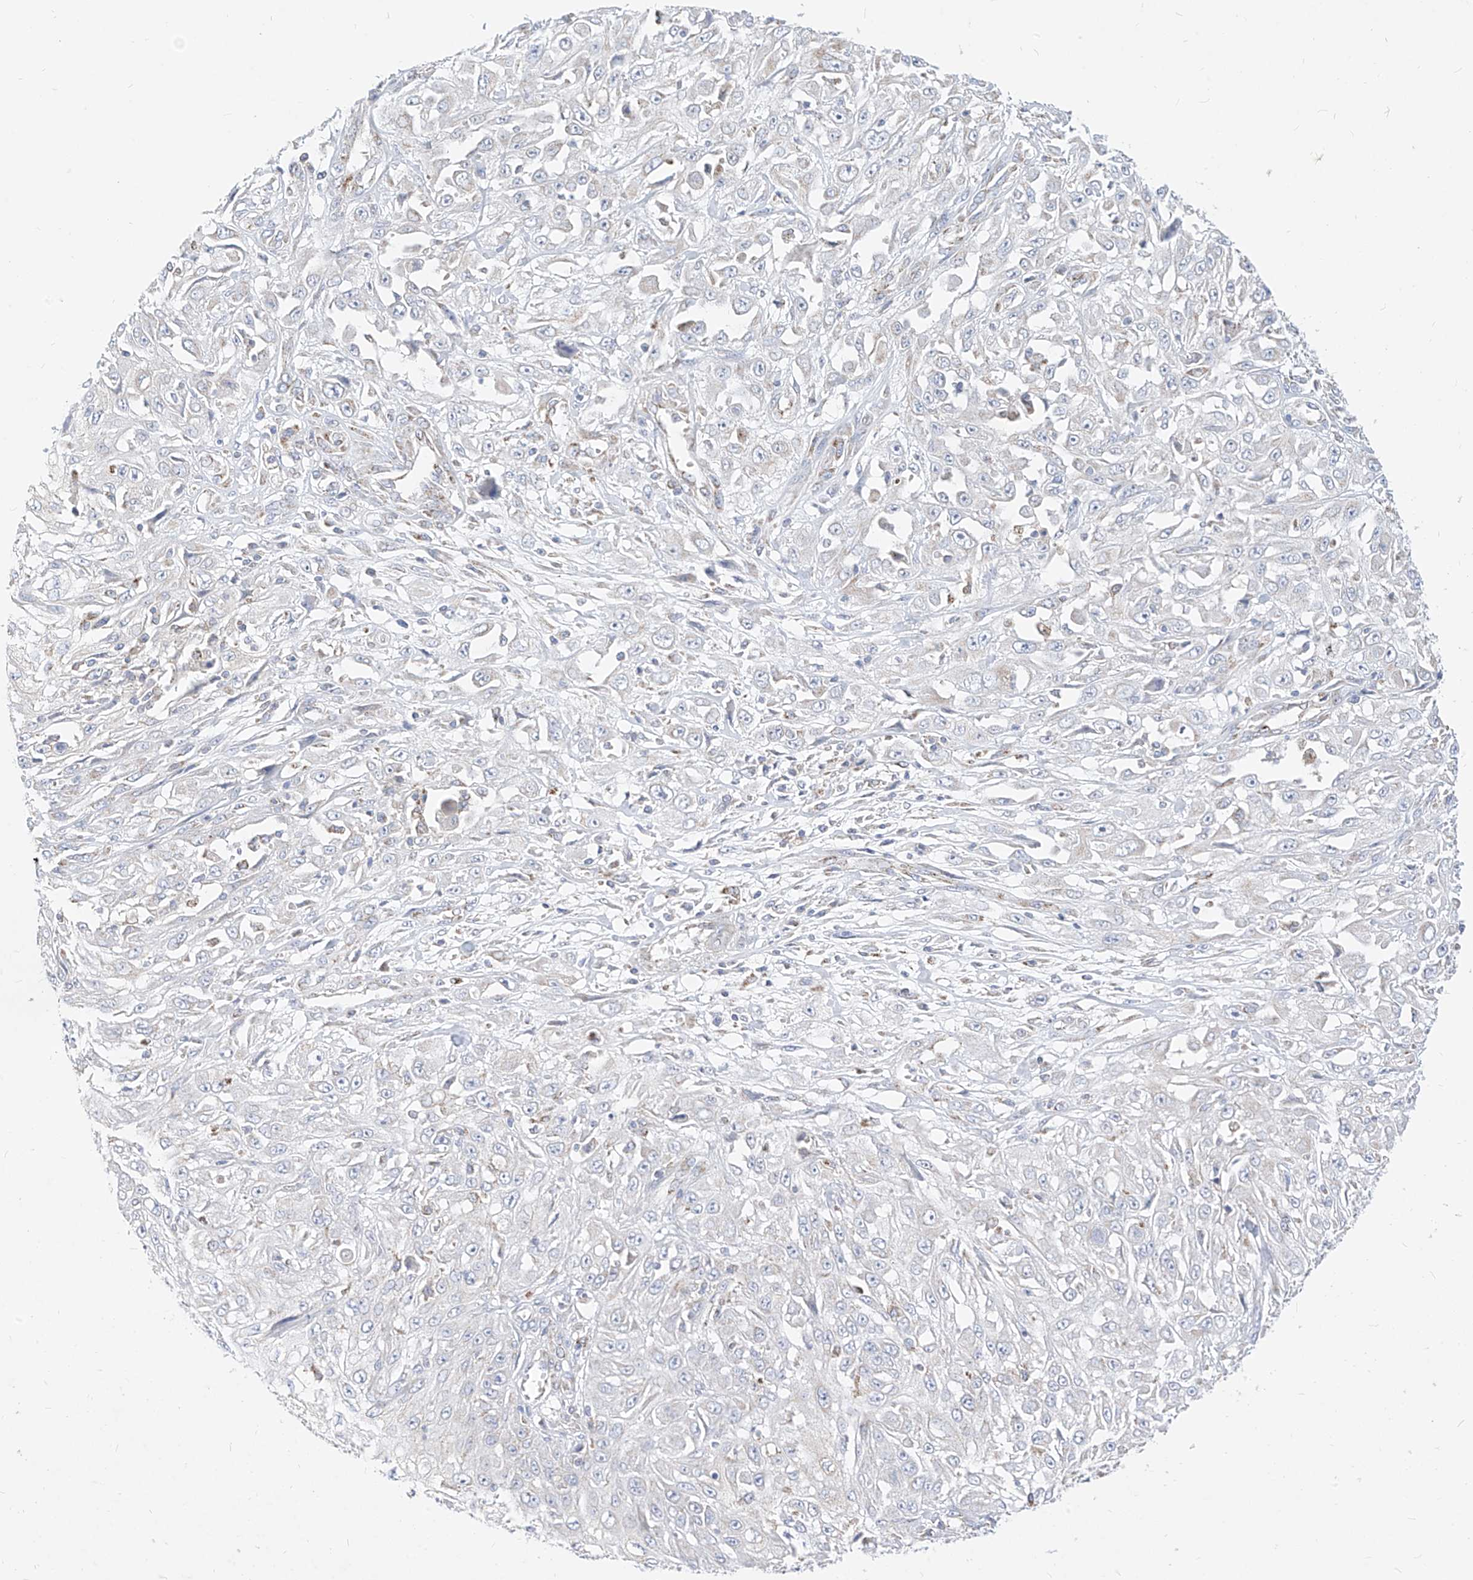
{"staining": {"intensity": "negative", "quantity": "none", "location": "none"}, "tissue": "skin cancer", "cell_type": "Tumor cells", "image_type": "cancer", "snomed": [{"axis": "morphology", "description": "Squamous cell carcinoma, NOS"}, {"axis": "morphology", "description": "Squamous cell carcinoma, metastatic, NOS"}, {"axis": "topography", "description": "Skin"}, {"axis": "topography", "description": "Lymph node"}], "caption": "The histopathology image reveals no significant positivity in tumor cells of skin cancer (metastatic squamous cell carcinoma).", "gene": "RASA2", "patient": {"sex": "male", "age": 75}}